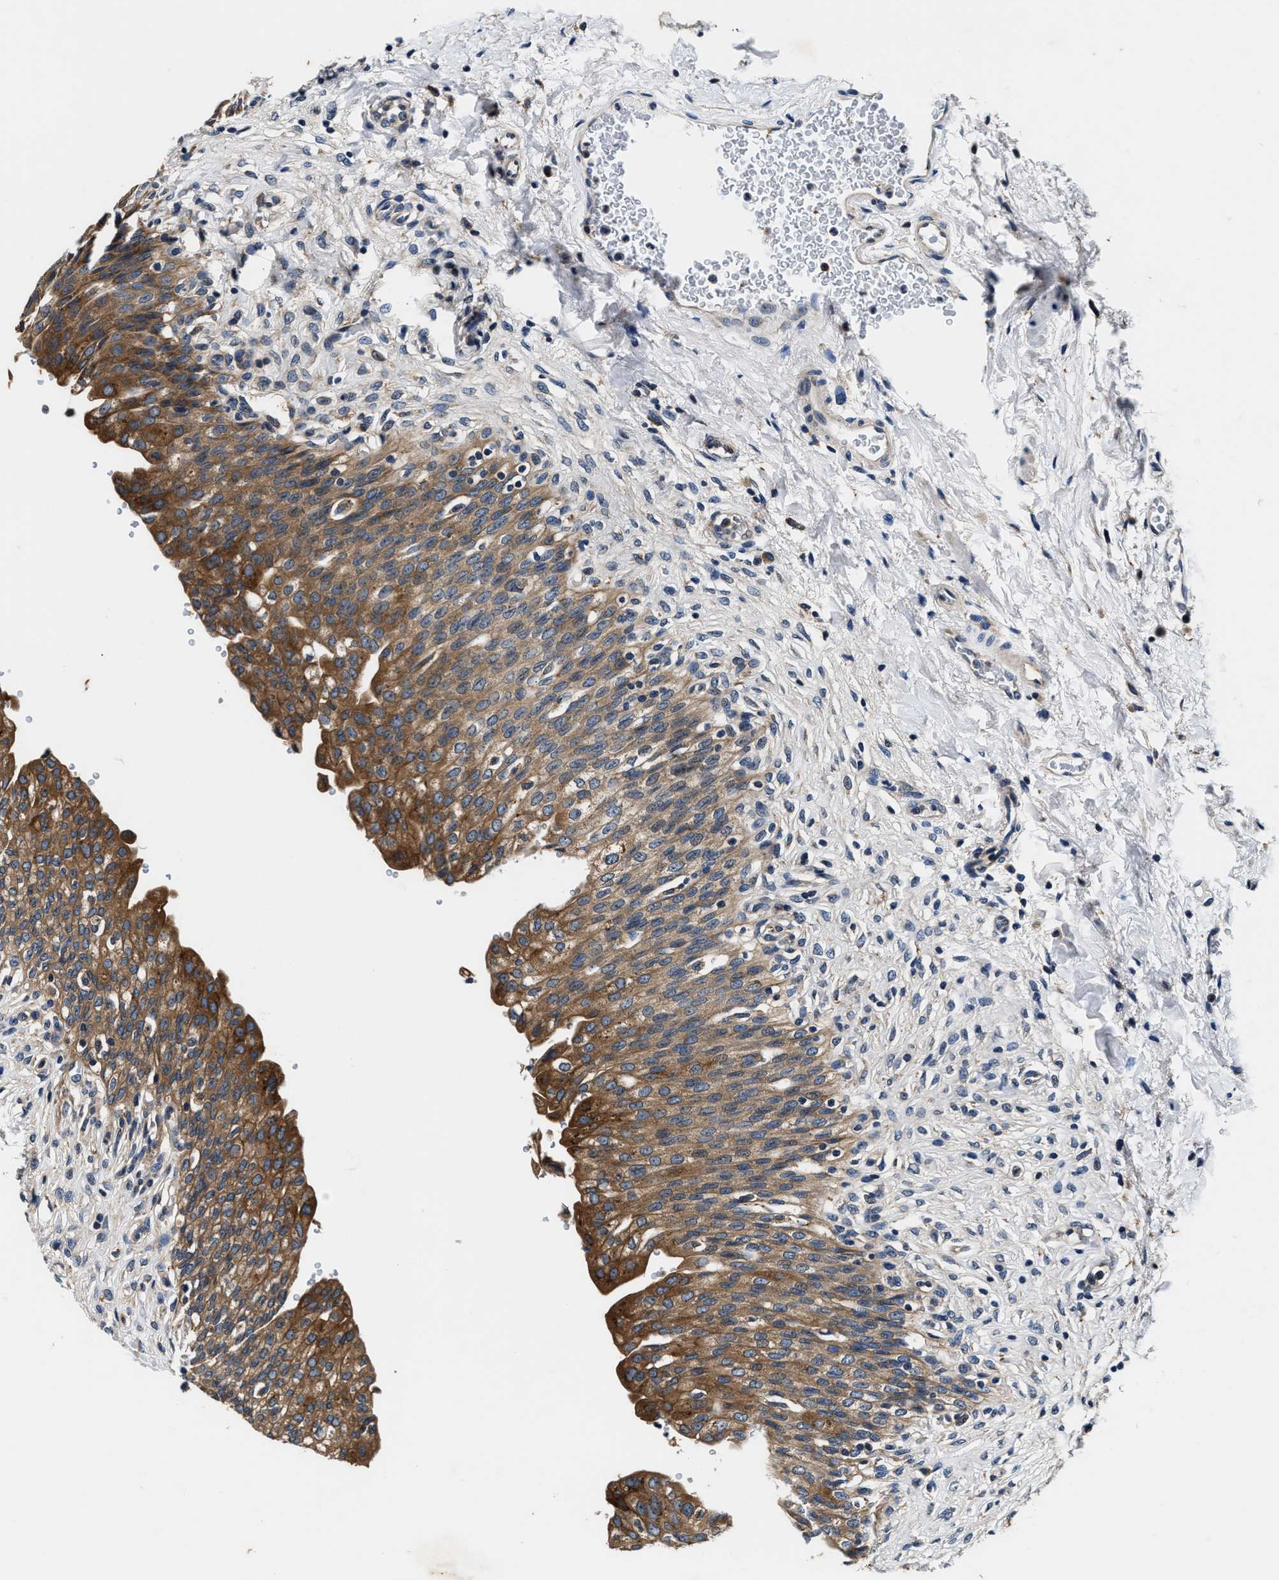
{"staining": {"intensity": "moderate", "quantity": ">75%", "location": "cytoplasmic/membranous"}, "tissue": "urinary bladder", "cell_type": "Urothelial cells", "image_type": "normal", "snomed": [{"axis": "morphology", "description": "Urothelial carcinoma, High grade"}, {"axis": "topography", "description": "Urinary bladder"}], "caption": "IHC of benign urinary bladder displays medium levels of moderate cytoplasmic/membranous expression in approximately >75% of urothelial cells.", "gene": "PI4KB", "patient": {"sex": "male", "age": 46}}